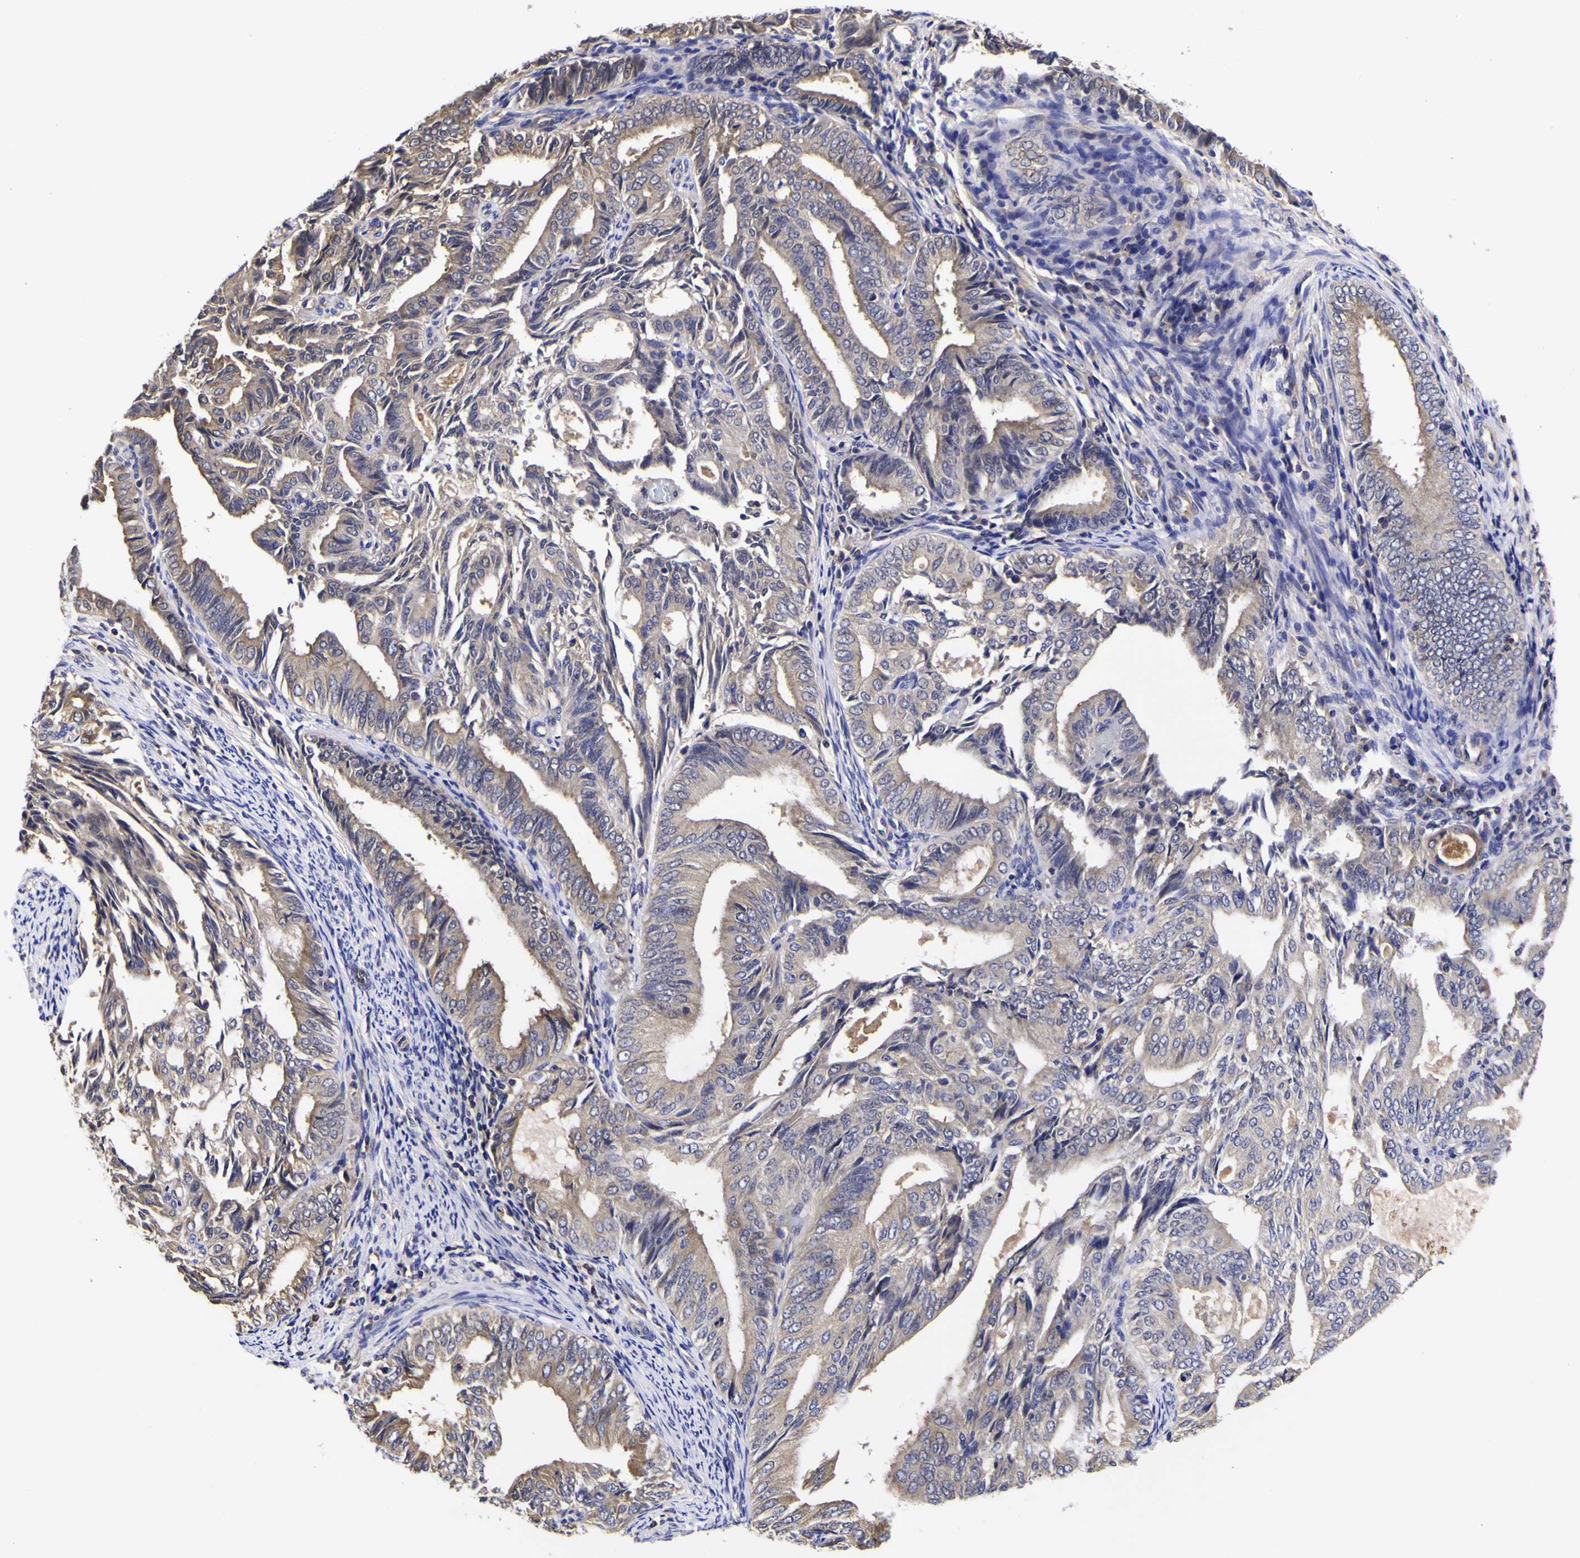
{"staining": {"intensity": "negative", "quantity": "none", "location": "none"}, "tissue": "endometrial cancer", "cell_type": "Tumor cells", "image_type": "cancer", "snomed": [{"axis": "morphology", "description": "Adenocarcinoma, NOS"}, {"axis": "topography", "description": "Endometrium"}], "caption": "The image demonstrates no significant positivity in tumor cells of endometrial cancer (adenocarcinoma). The staining was performed using DAB (3,3'-diaminobenzidine) to visualize the protein expression in brown, while the nuclei were stained in blue with hematoxylin (Magnification: 20x).", "gene": "MAPK14", "patient": {"sex": "female", "age": 58}}